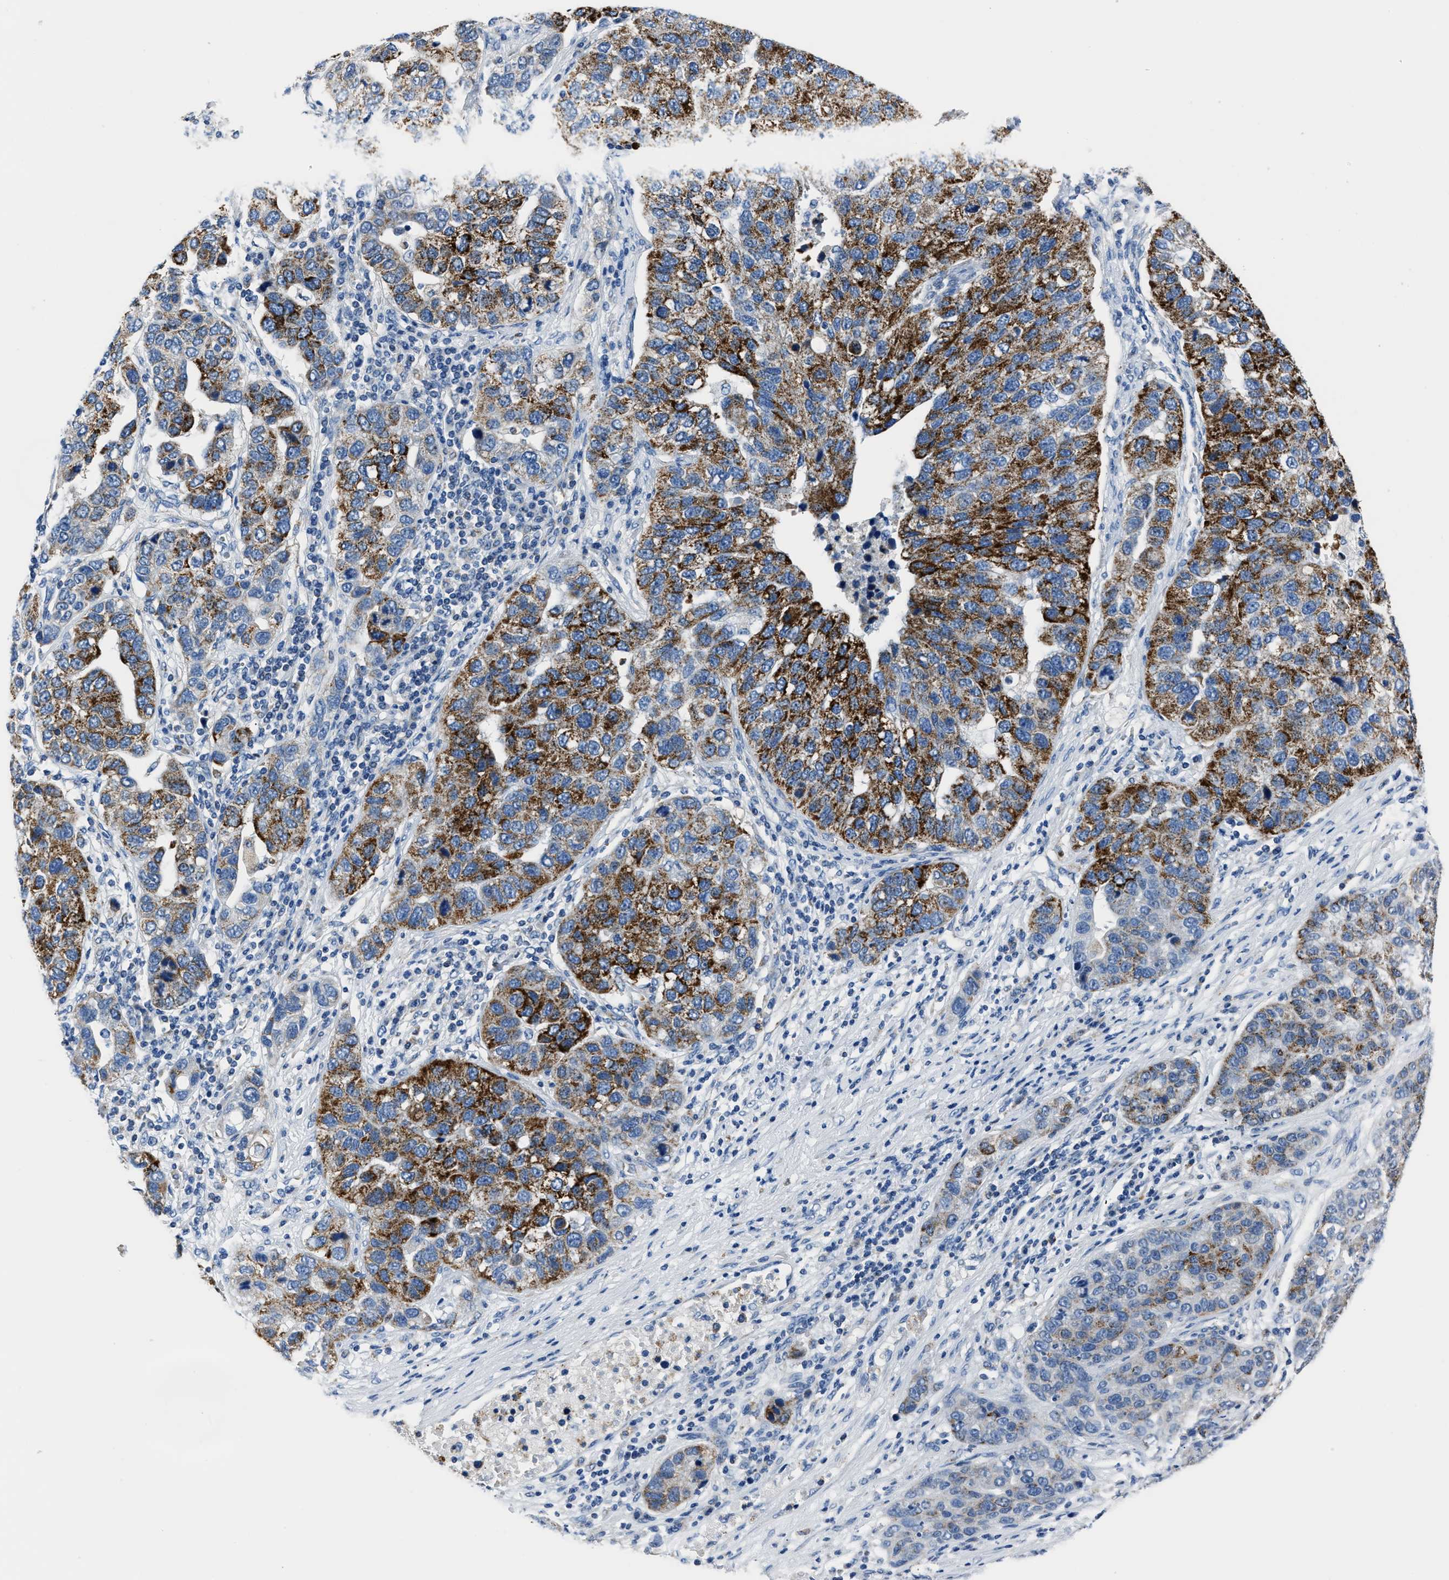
{"staining": {"intensity": "strong", "quantity": ">75%", "location": "cytoplasmic/membranous"}, "tissue": "pancreatic cancer", "cell_type": "Tumor cells", "image_type": "cancer", "snomed": [{"axis": "morphology", "description": "Adenocarcinoma, NOS"}, {"axis": "topography", "description": "Pancreas"}], "caption": "Protein analysis of pancreatic cancer (adenocarcinoma) tissue reveals strong cytoplasmic/membranous expression in about >75% of tumor cells.", "gene": "AMACR", "patient": {"sex": "female", "age": 61}}